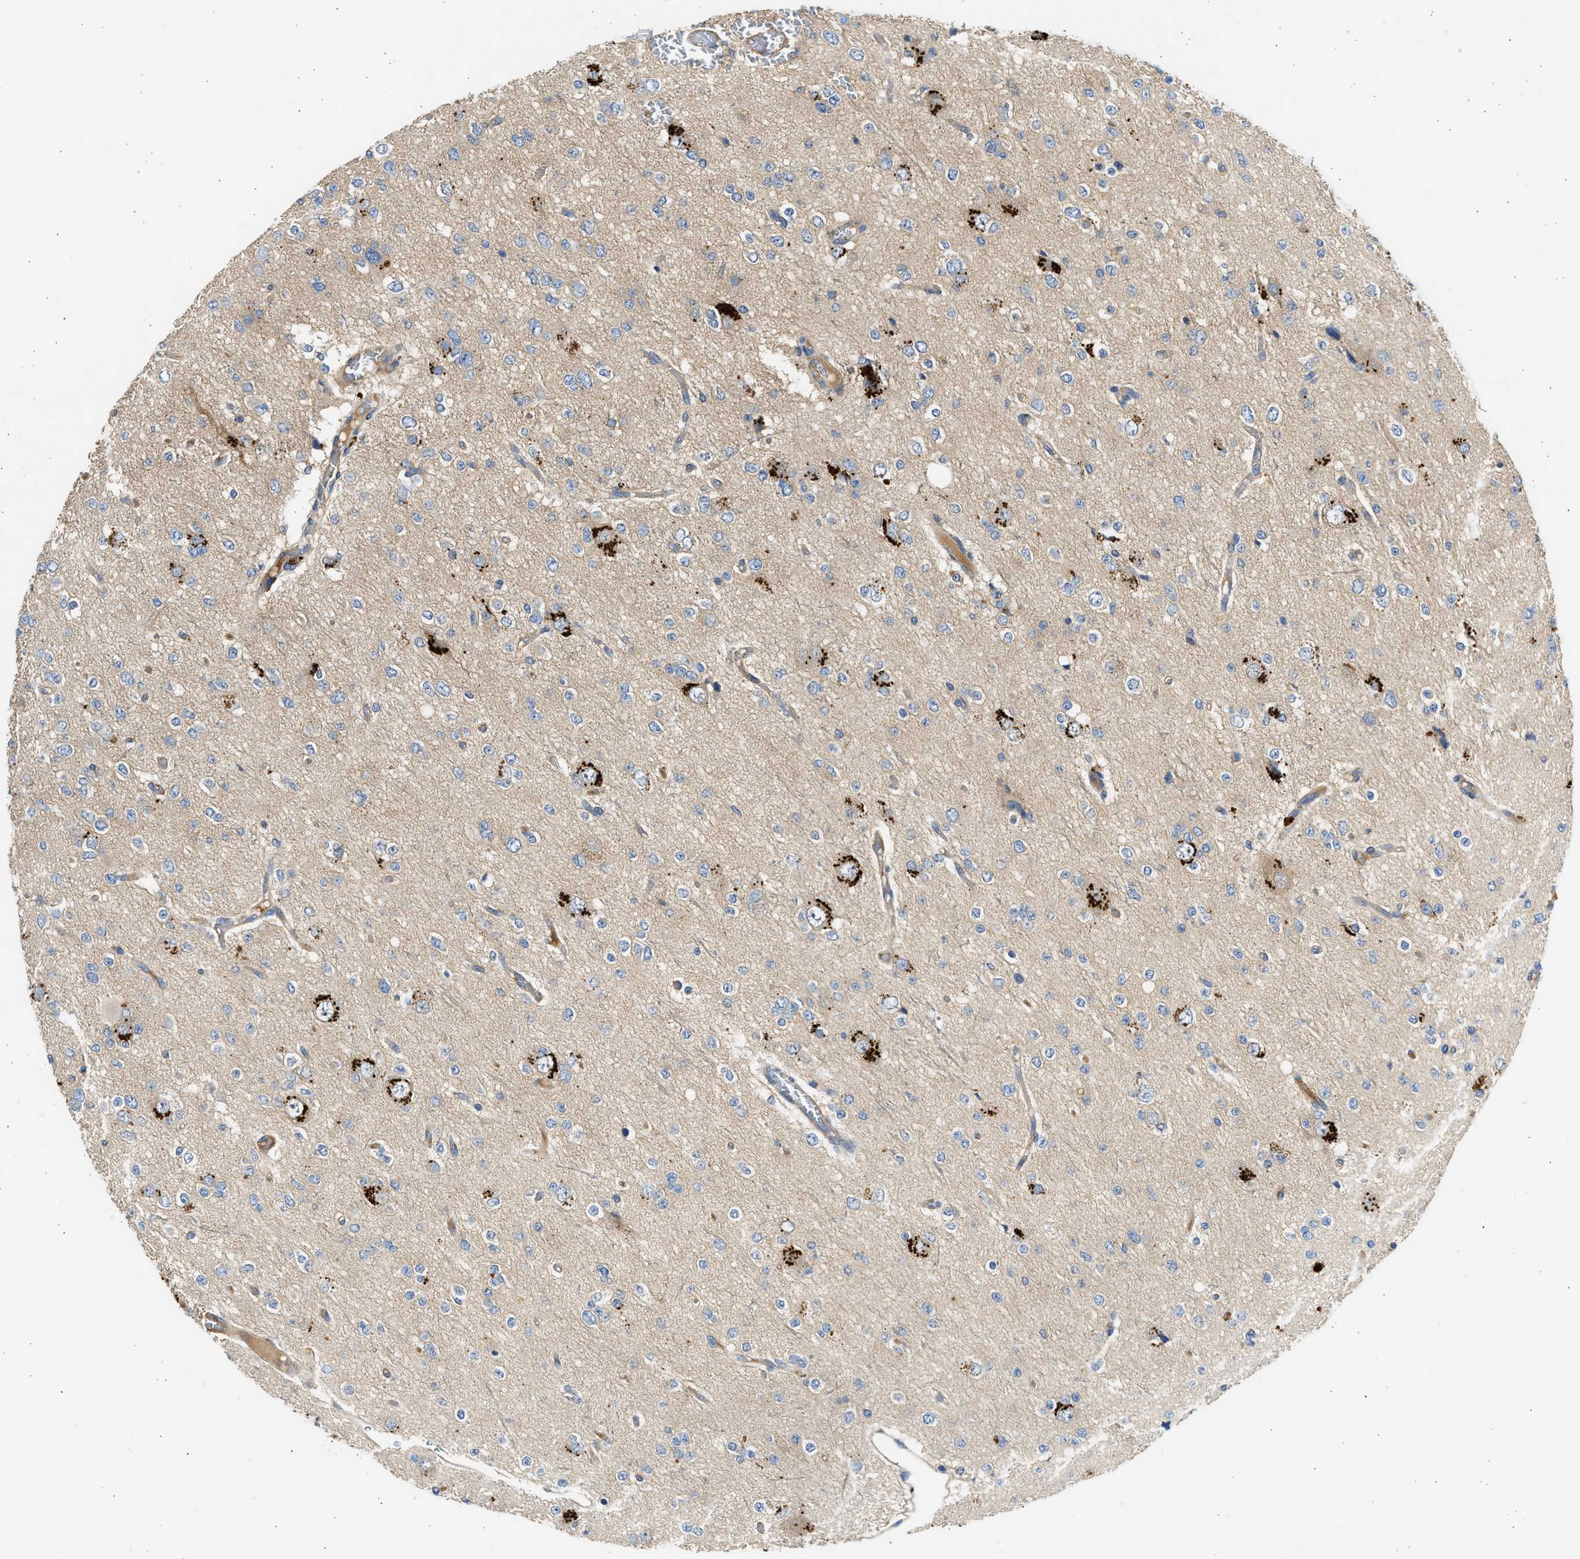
{"staining": {"intensity": "weak", "quantity": "<25%", "location": "cytoplasmic/membranous"}, "tissue": "glioma", "cell_type": "Tumor cells", "image_type": "cancer", "snomed": [{"axis": "morphology", "description": "Glioma, malignant, Low grade"}, {"axis": "topography", "description": "Brain"}], "caption": "DAB immunohistochemical staining of human malignant glioma (low-grade) demonstrates no significant positivity in tumor cells. (DAB immunohistochemistry (IHC) visualized using brightfield microscopy, high magnification).", "gene": "CSRNP2", "patient": {"sex": "male", "age": 38}}